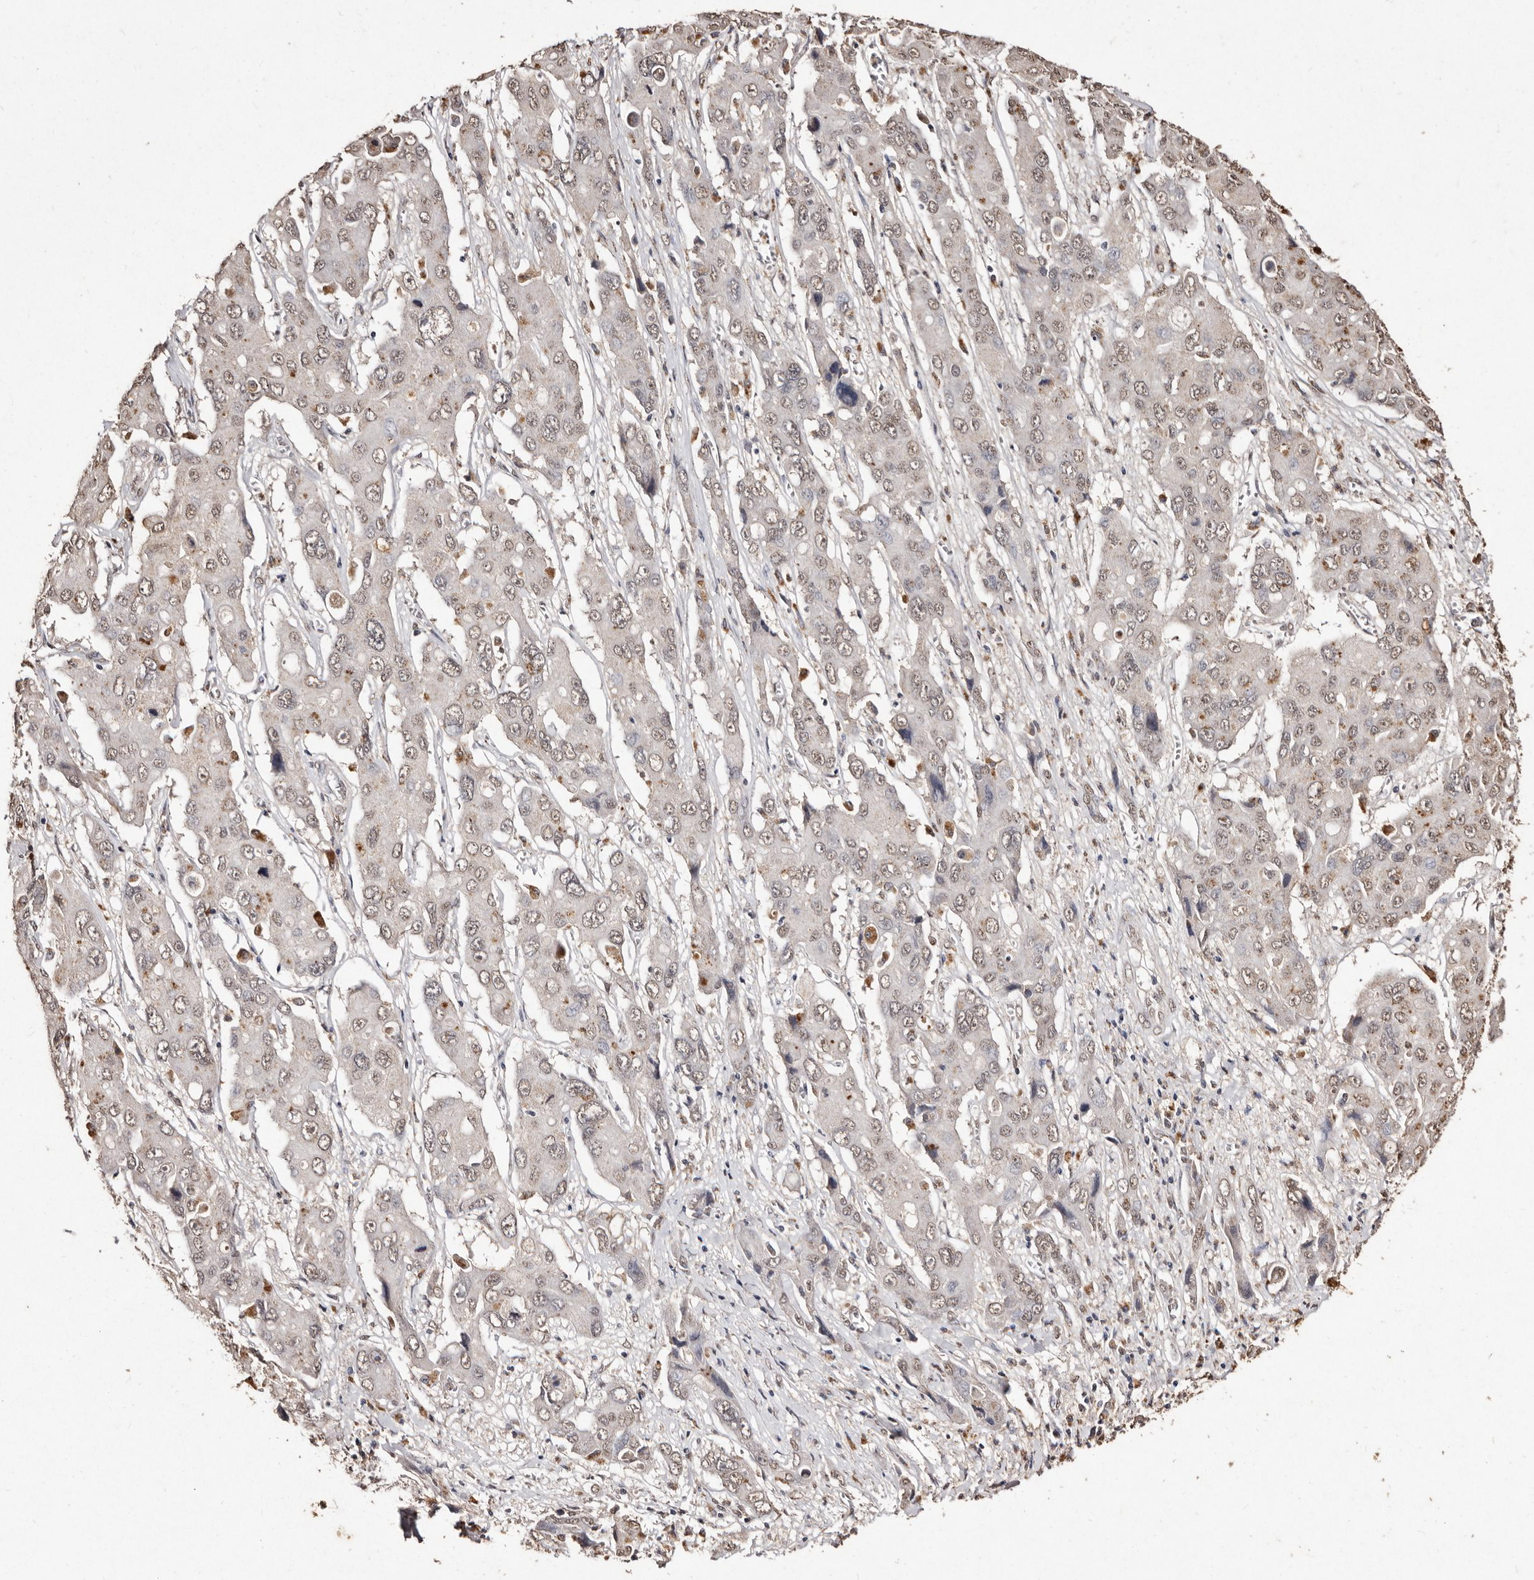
{"staining": {"intensity": "weak", "quantity": ">75%", "location": "nuclear"}, "tissue": "liver cancer", "cell_type": "Tumor cells", "image_type": "cancer", "snomed": [{"axis": "morphology", "description": "Cholangiocarcinoma"}, {"axis": "topography", "description": "Liver"}], "caption": "Human liver cancer (cholangiocarcinoma) stained for a protein (brown) displays weak nuclear positive staining in about >75% of tumor cells.", "gene": "ERBB4", "patient": {"sex": "male", "age": 67}}